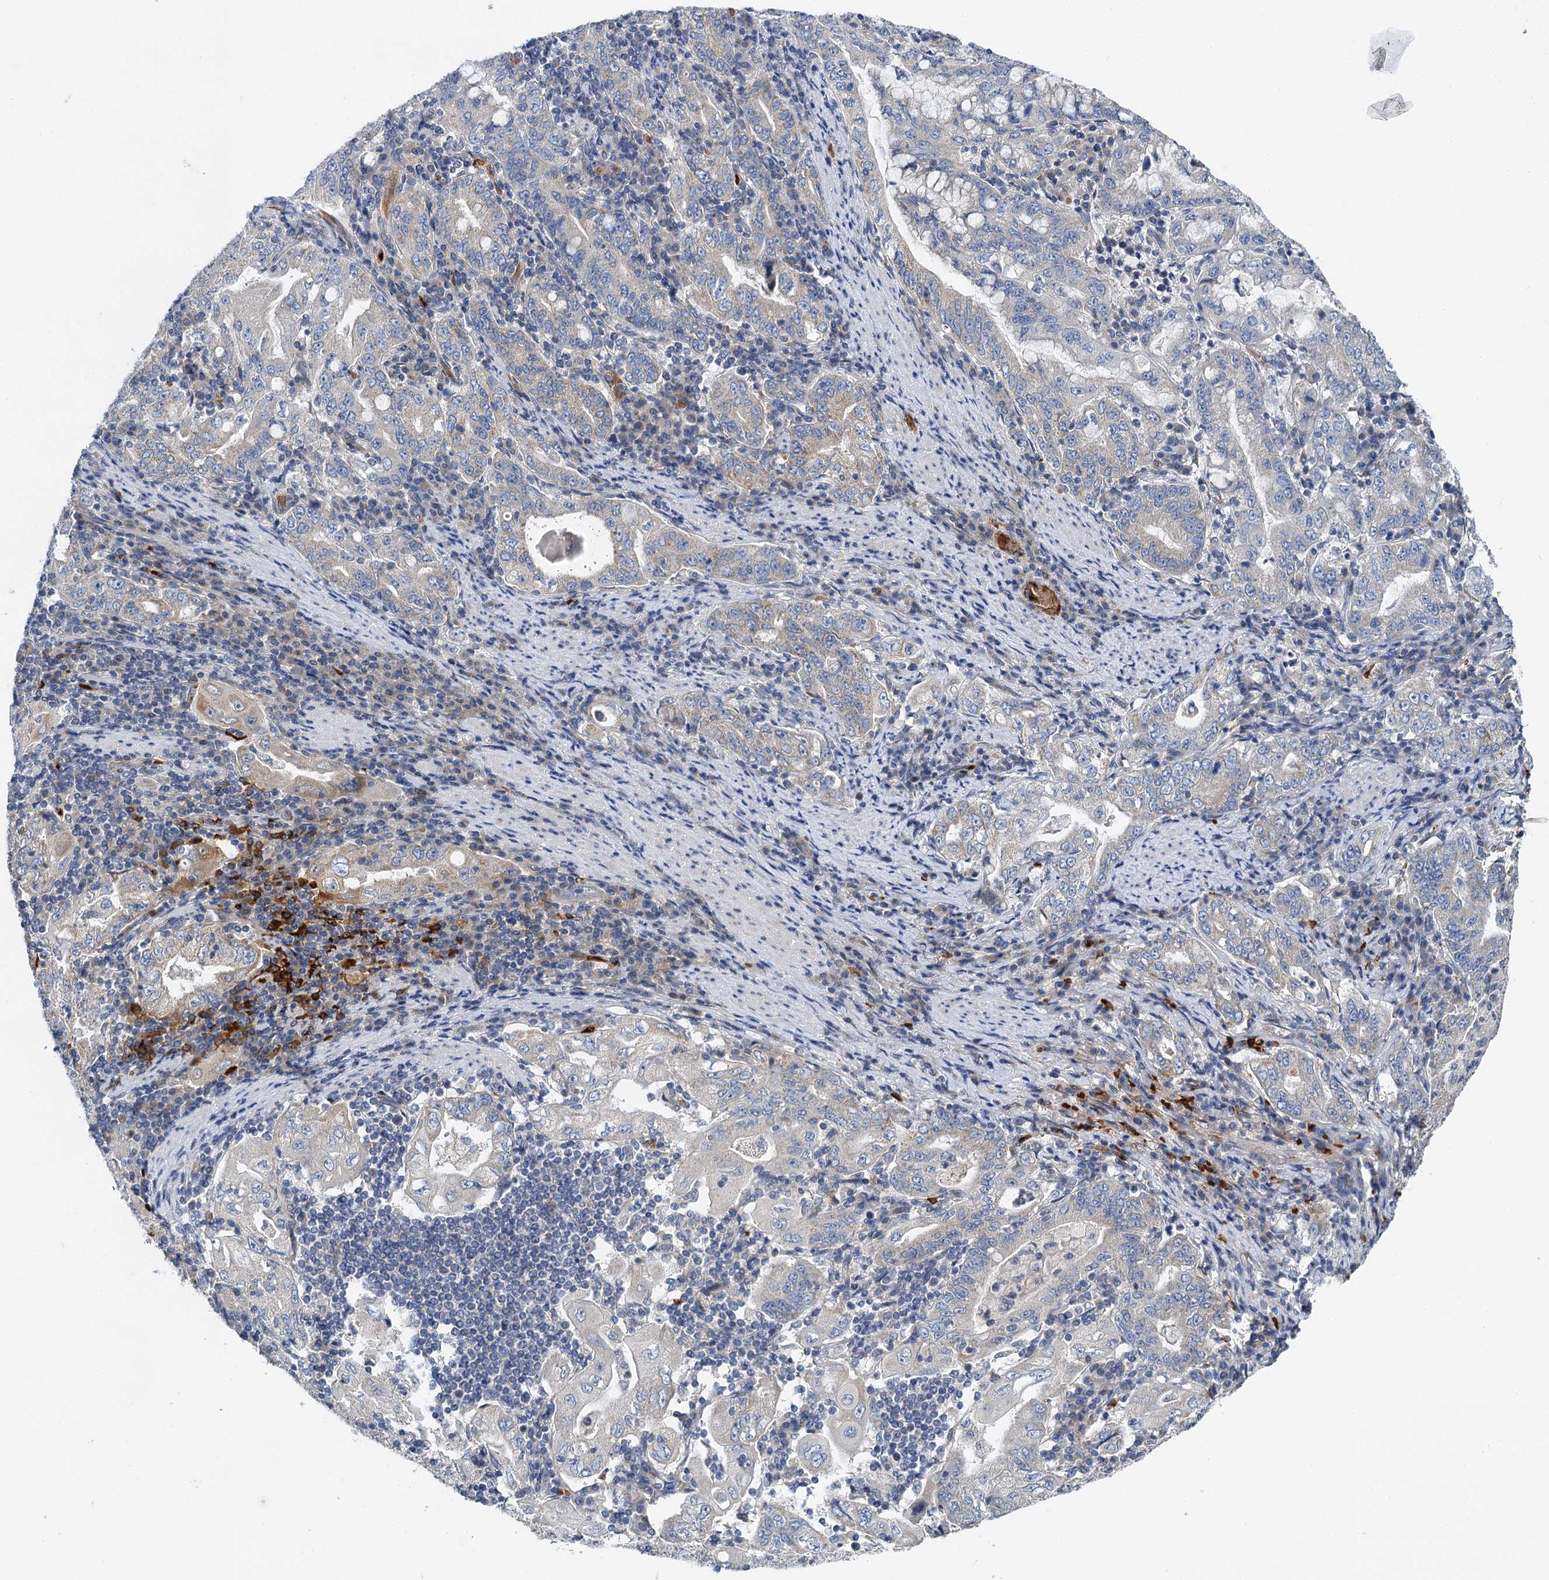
{"staining": {"intensity": "negative", "quantity": "none", "location": "none"}, "tissue": "stomach cancer", "cell_type": "Tumor cells", "image_type": "cancer", "snomed": [{"axis": "morphology", "description": "Normal tissue, NOS"}, {"axis": "morphology", "description": "Adenocarcinoma, NOS"}, {"axis": "topography", "description": "Esophagus"}, {"axis": "topography", "description": "Stomach, upper"}, {"axis": "topography", "description": "Peripheral nerve tissue"}], "caption": "IHC of stomach adenocarcinoma displays no positivity in tumor cells. (Brightfield microscopy of DAB immunohistochemistry (IHC) at high magnification).", "gene": "BCS1L", "patient": {"sex": "male", "age": 62}}